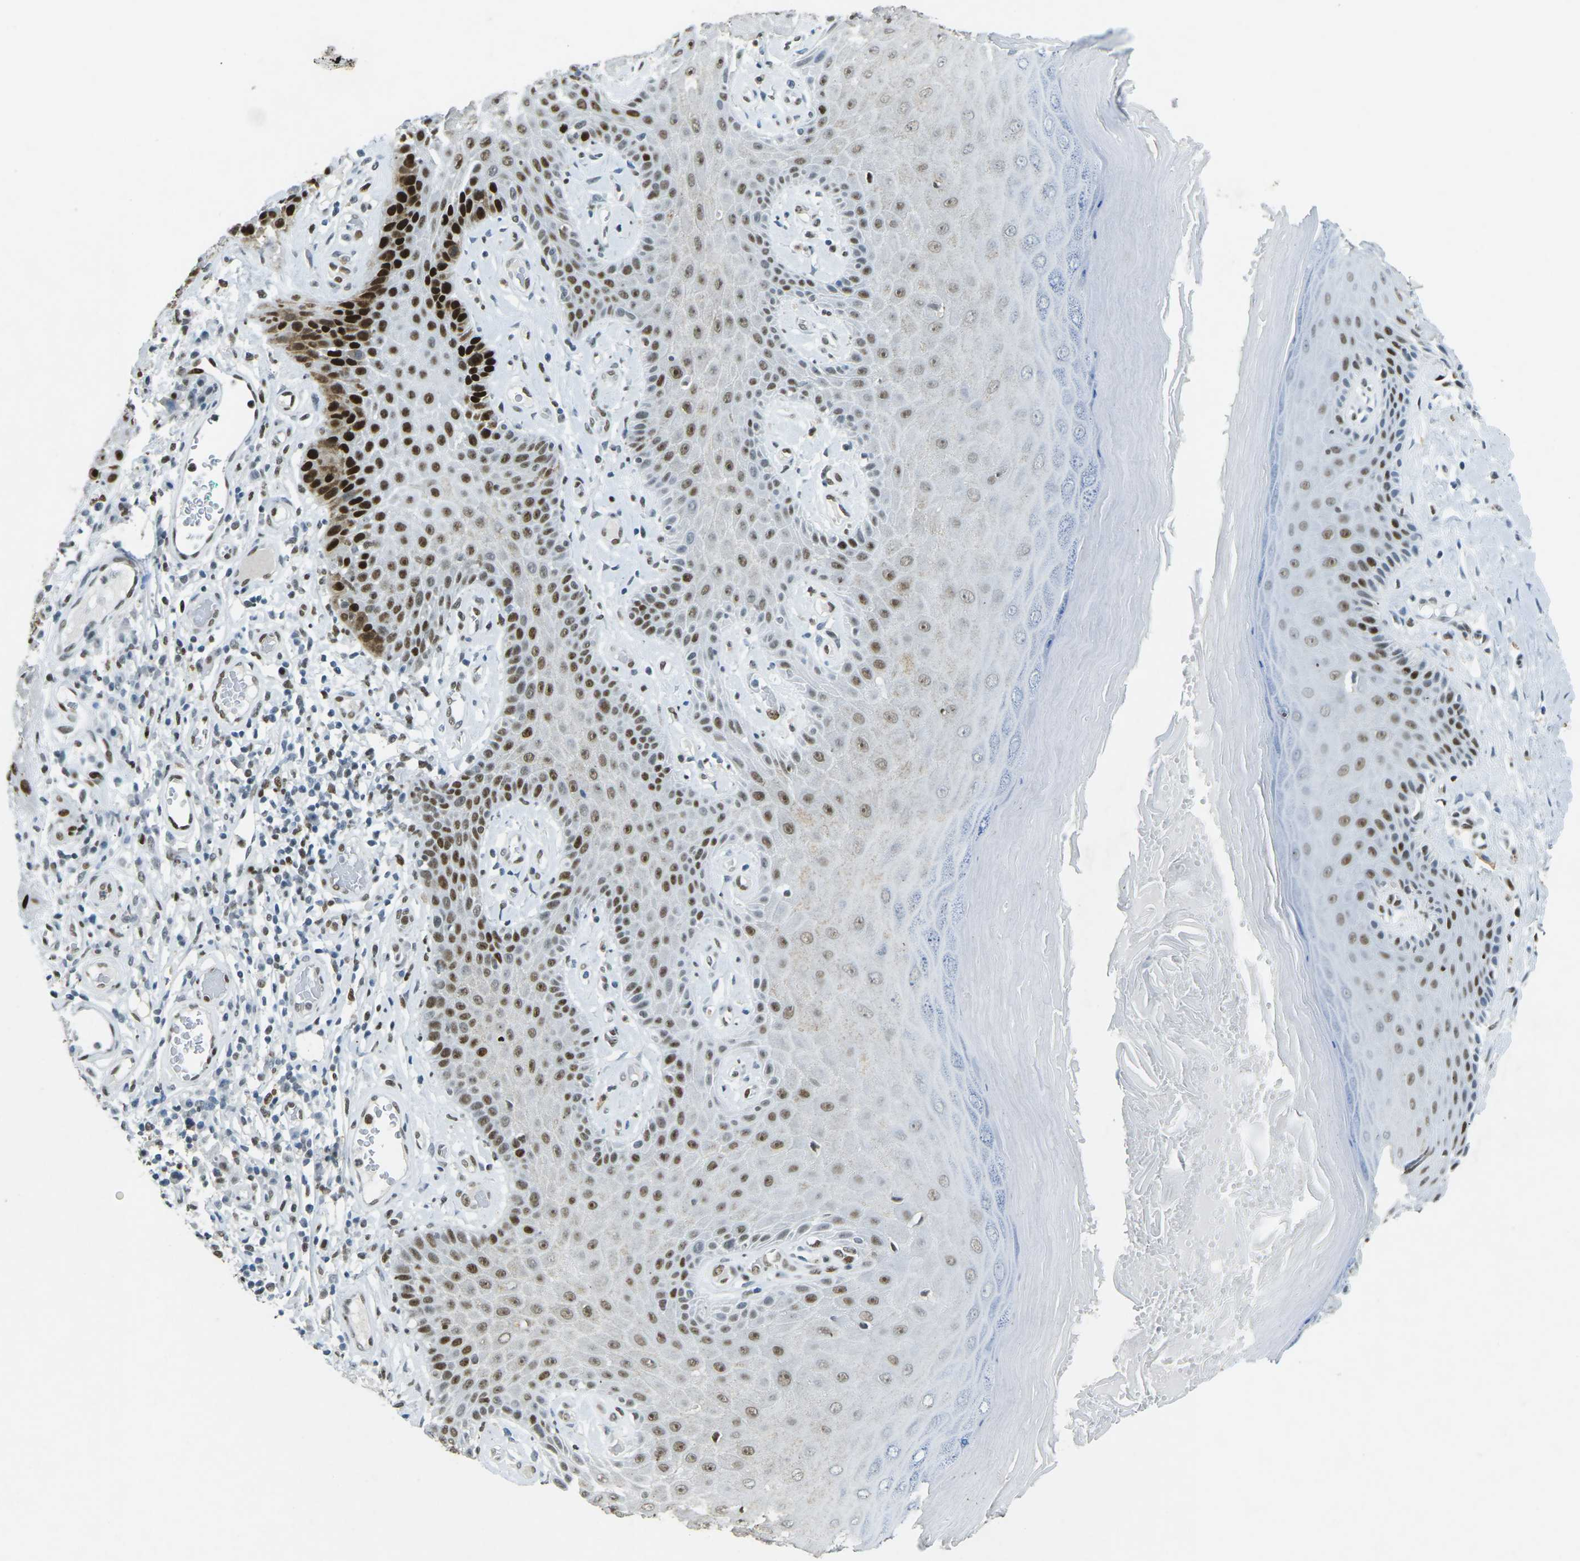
{"staining": {"intensity": "strong", "quantity": ">75%", "location": "nuclear"}, "tissue": "skin", "cell_type": "Epidermal cells", "image_type": "normal", "snomed": [{"axis": "morphology", "description": "Normal tissue, NOS"}, {"axis": "topography", "description": "Vulva"}], "caption": "Unremarkable skin shows strong nuclear expression in approximately >75% of epidermal cells The staining was performed using DAB (3,3'-diaminobenzidine) to visualize the protein expression in brown, while the nuclei were stained in blue with hematoxylin (Magnification: 20x)..", "gene": "RB1", "patient": {"sex": "female", "age": 73}}